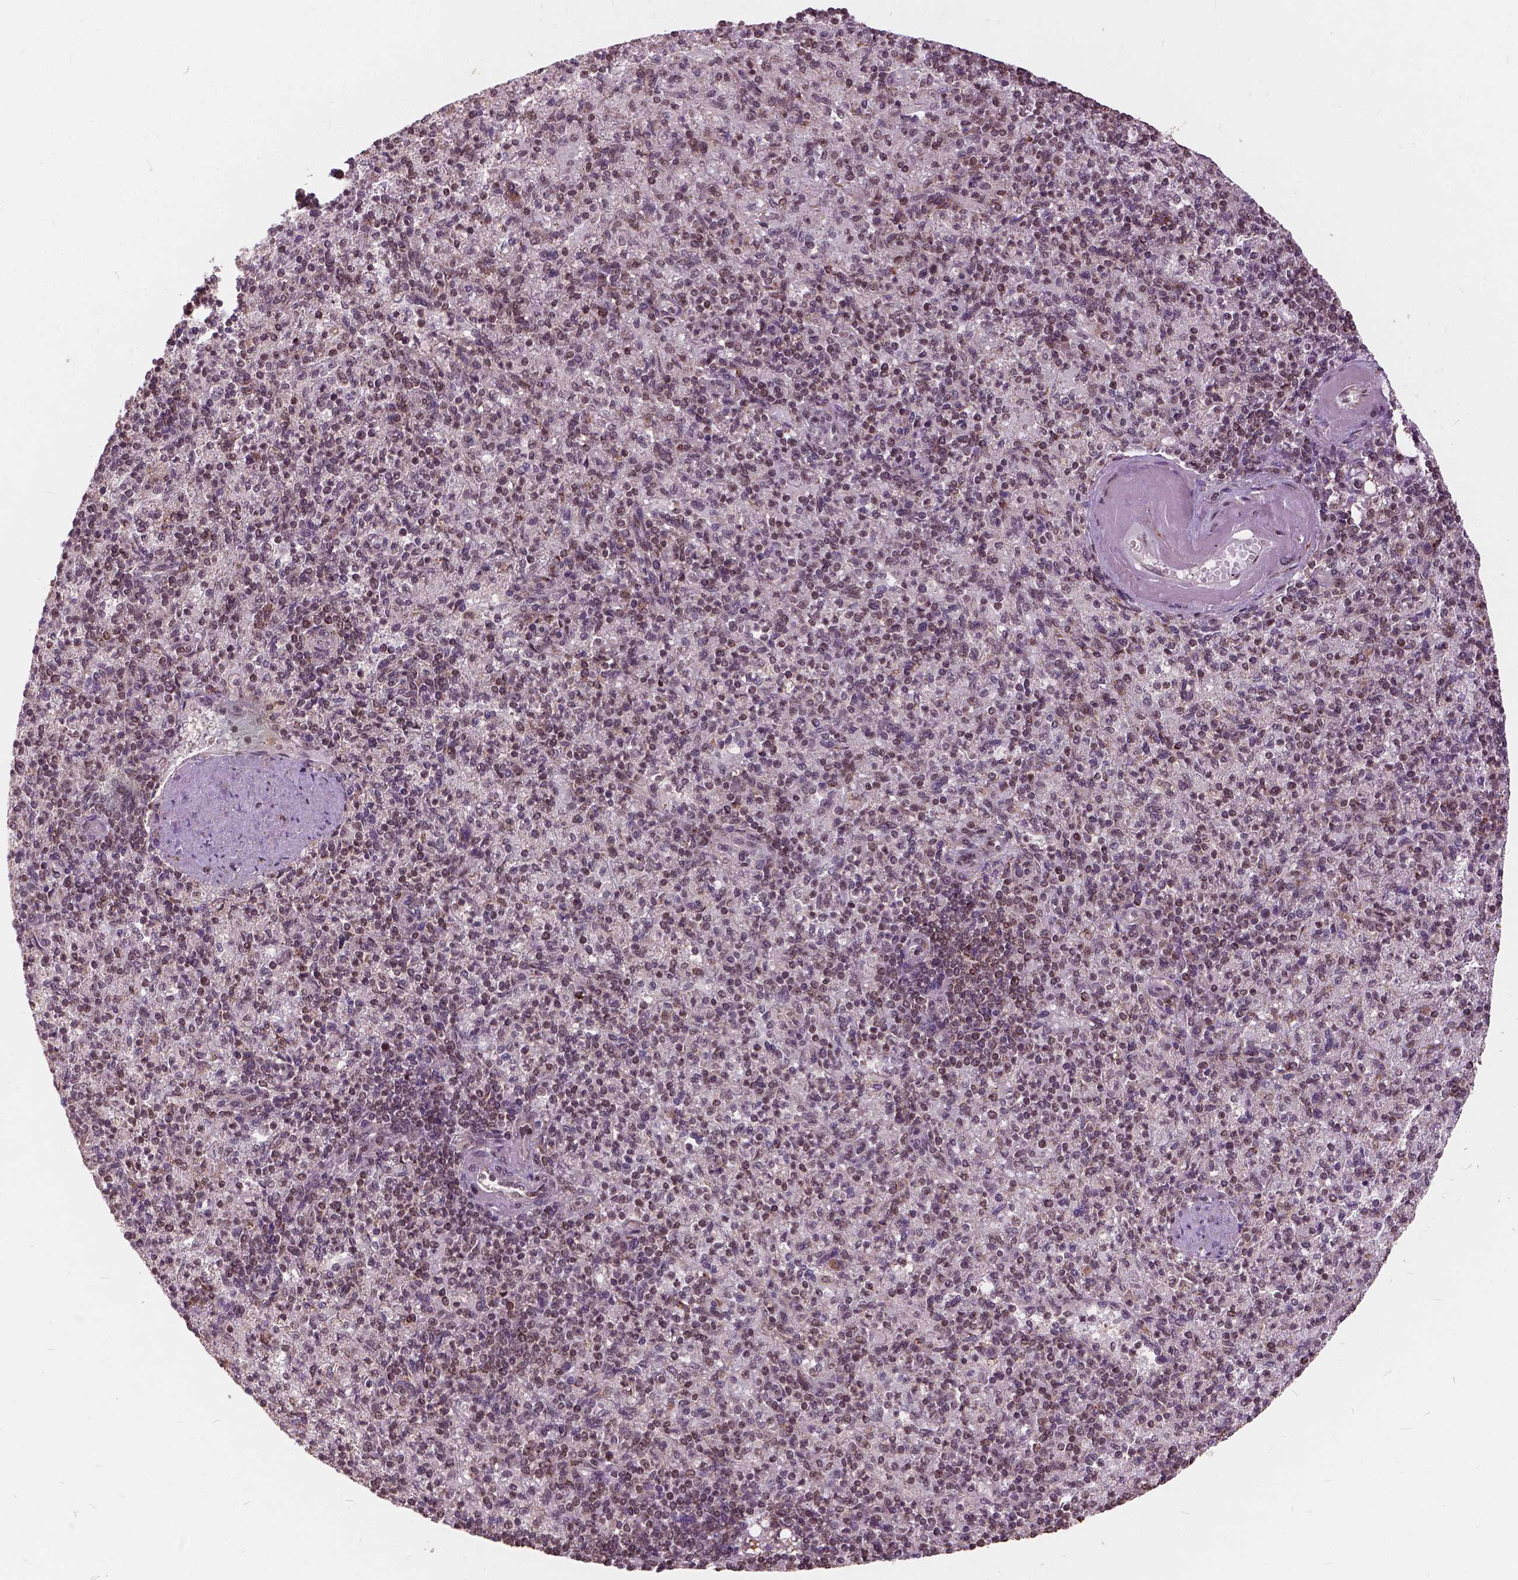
{"staining": {"intensity": "moderate", "quantity": ">75%", "location": "nuclear"}, "tissue": "spleen", "cell_type": "Cells in red pulp", "image_type": "normal", "snomed": [{"axis": "morphology", "description": "Normal tissue, NOS"}, {"axis": "topography", "description": "Spleen"}], "caption": "Immunohistochemical staining of normal spleen shows moderate nuclear protein staining in approximately >75% of cells in red pulp.", "gene": "GPS2", "patient": {"sex": "female", "age": 74}}